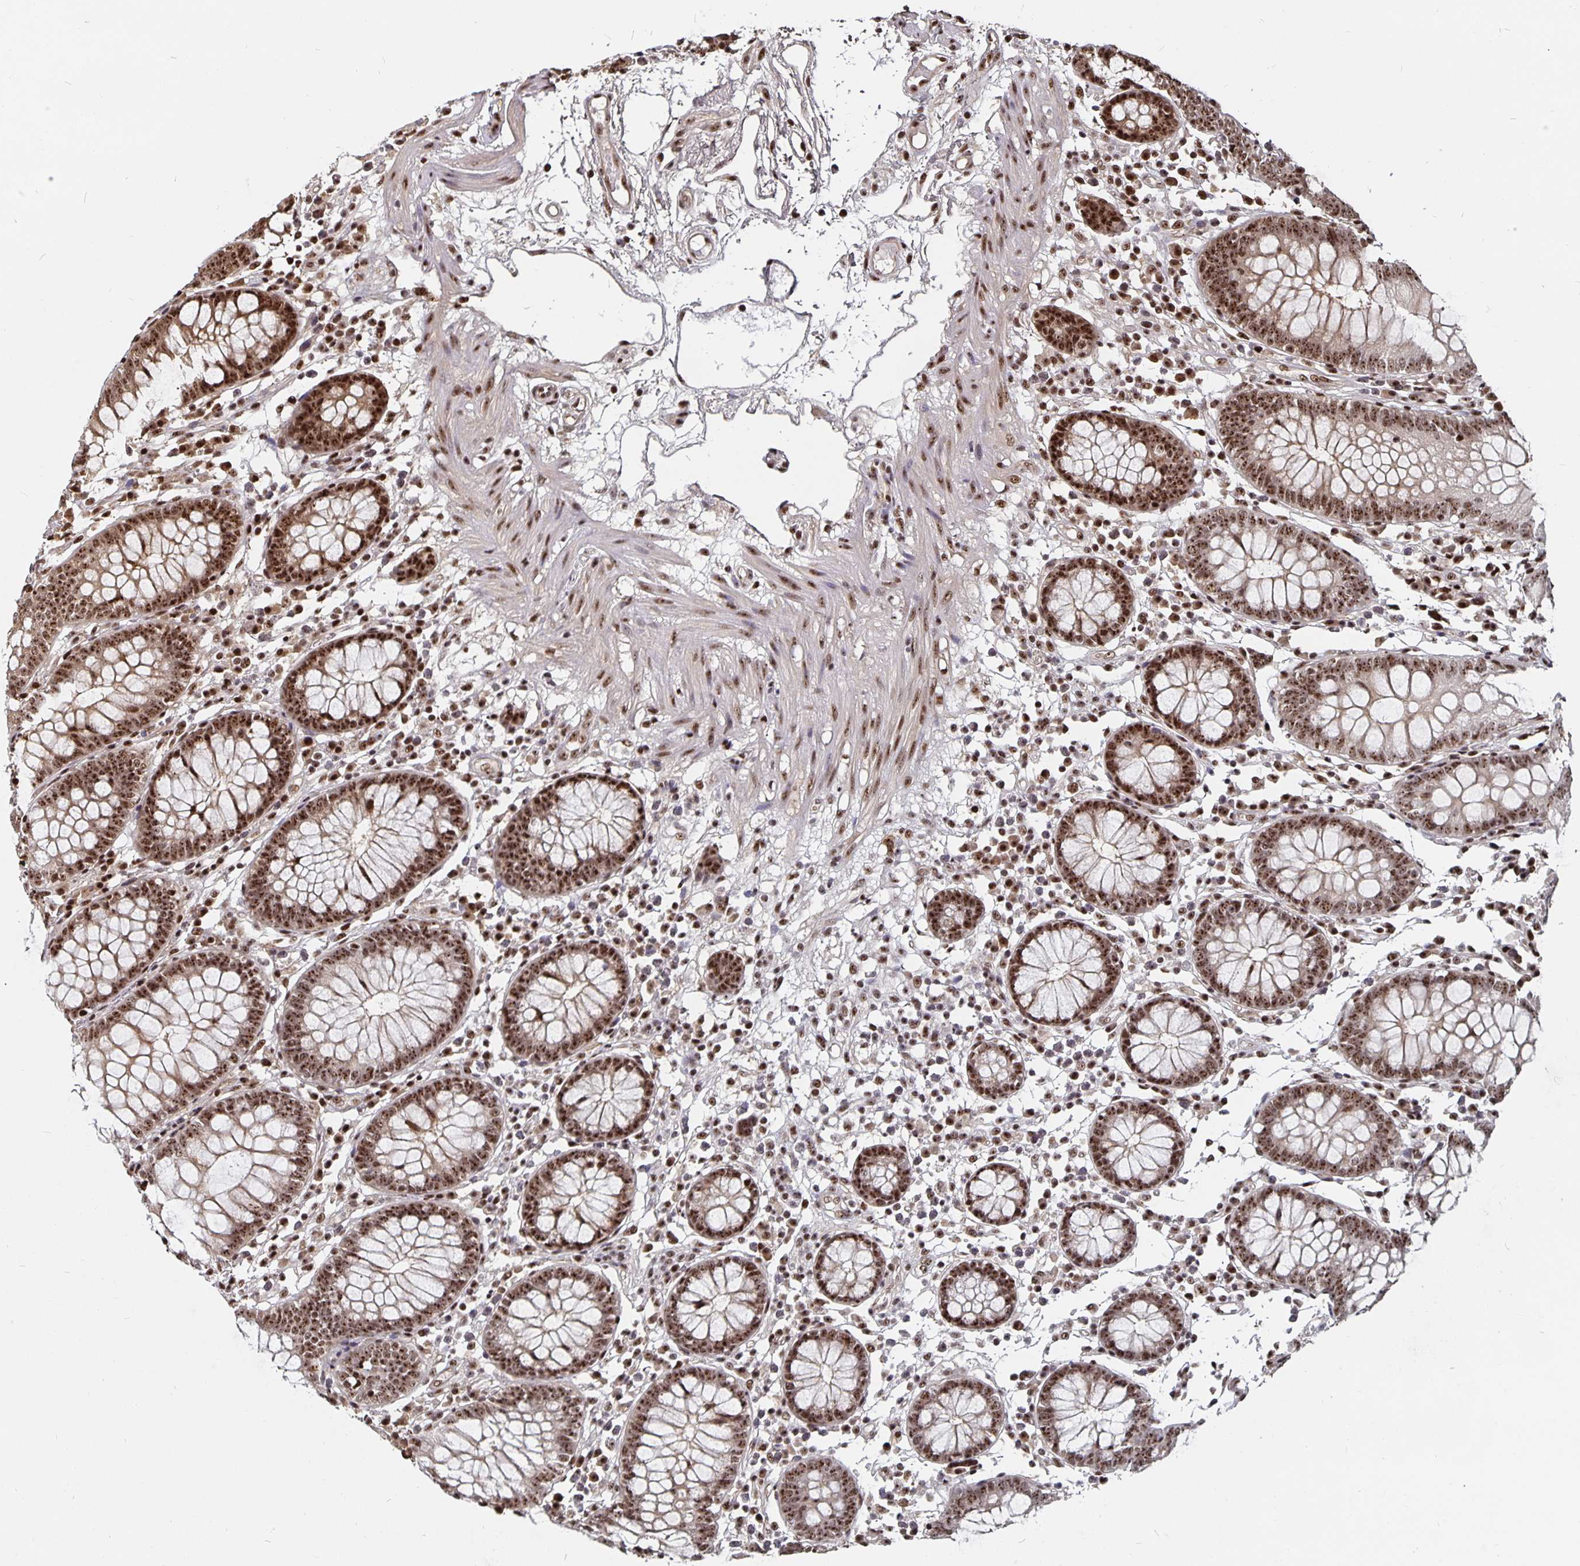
{"staining": {"intensity": "strong", "quantity": ">75%", "location": "nuclear"}, "tissue": "colon", "cell_type": "Endothelial cells", "image_type": "normal", "snomed": [{"axis": "morphology", "description": "Normal tissue, NOS"}, {"axis": "morphology", "description": "Adenocarcinoma, NOS"}, {"axis": "topography", "description": "Colon"}], "caption": "A micrograph showing strong nuclear positivity in approximately >75% of endothelial cells in unremarkable colon, as visualized by brown immunohistochemical staining.", "gene": "LAS1L", "patient": {"sex": "male", "age": 83}}